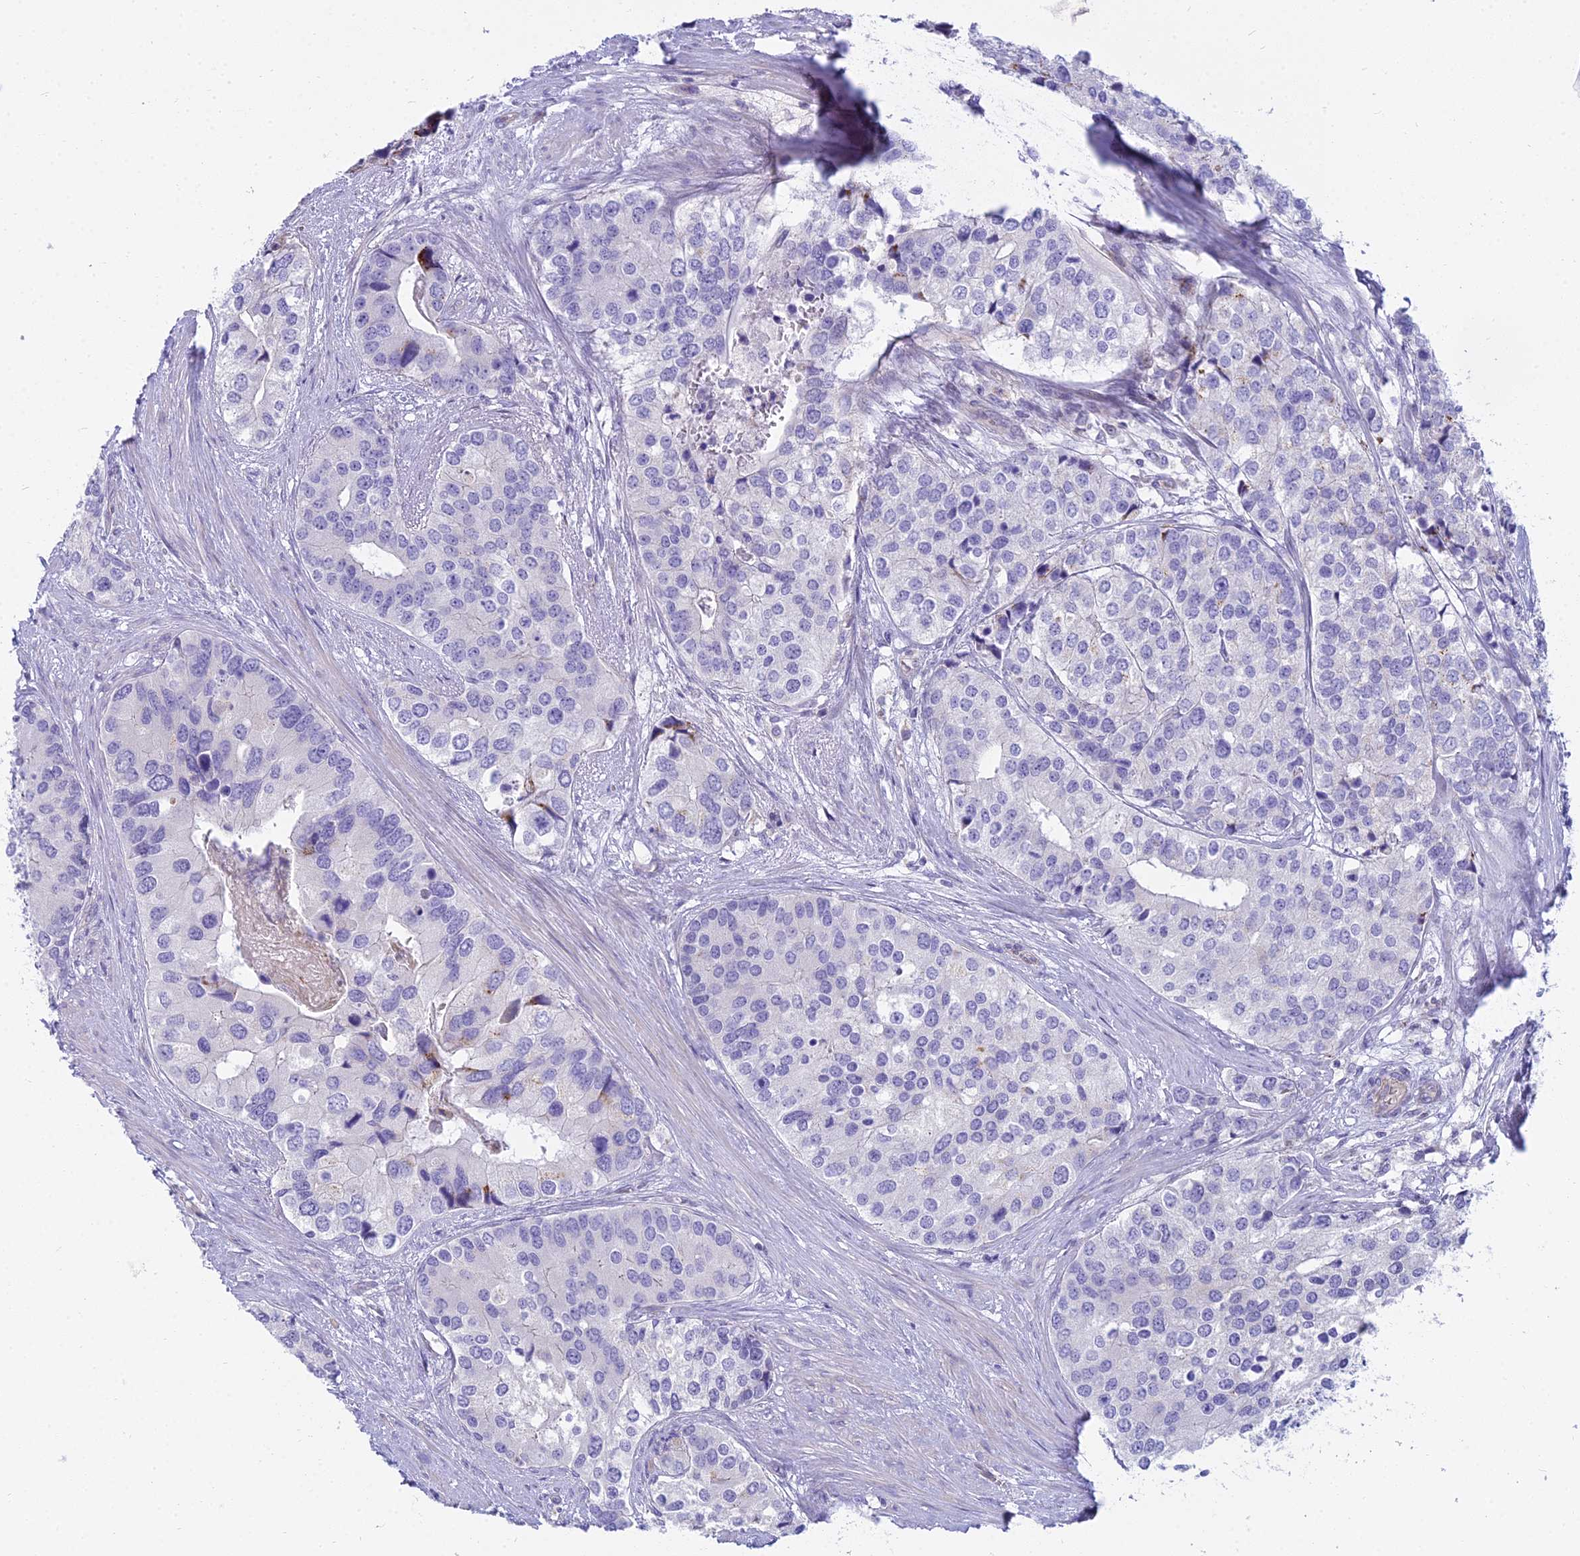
{"staining": {"intensity": "negative", "quantity": "none", "location": "none"}, "tissue": "prostate cancer", "cell_type": "Tumor cells", "image_type": "cancer", "snomed": [{"axis": "morphology", "description": "Adenocarcinoma, High grade"}, {"axis": "topography", "description": "Prostate"}], "caption": "High magnification brightfield microscopy of prostate high-grade adenocarcinoma stained with DAB (brown) and counterstained with hematoxylin (blue): tumor cells show no significant positivity.", "gene": "SMIM24", "patient": {"sex": "male", "age": 62}}